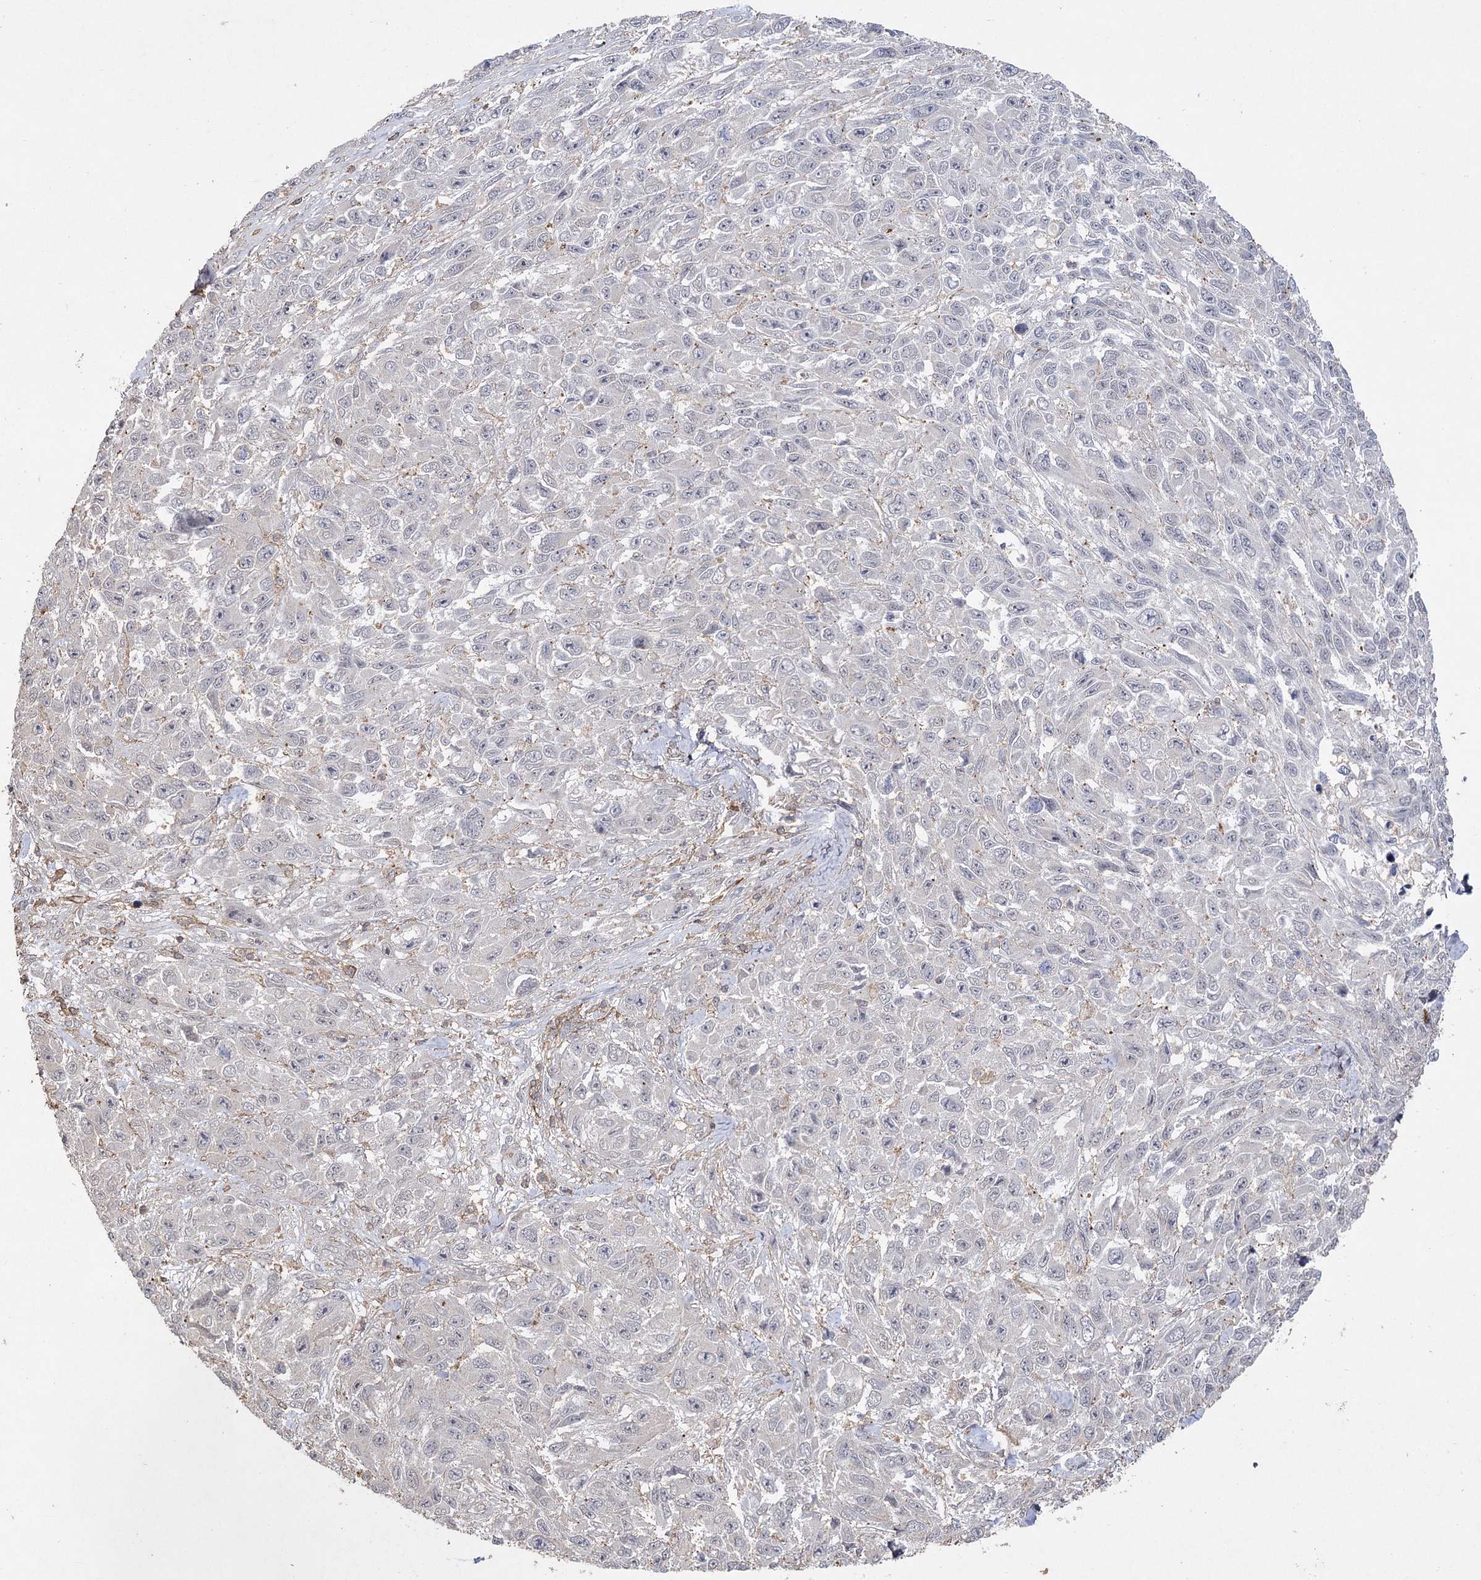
{"staining": {"intensity": "negative", "quantity": "none", "location": "none"}, "tissue": "melanoma", "cell_type": "Tumor cells", "image_type": "cancer", "snomed": [{"axis": "morphology", "description": "Malignant melanoma, NOS"}, {"axis": "topography", "description": "Skin"}], "caption": "The histopathology image reveals no staining of tumor cells in melanoma. (DAB IHC visualized using brightfield microscopy, high magnification).", "gene": "OBSL1", "patient": {"sex": "female", "age": 96}}